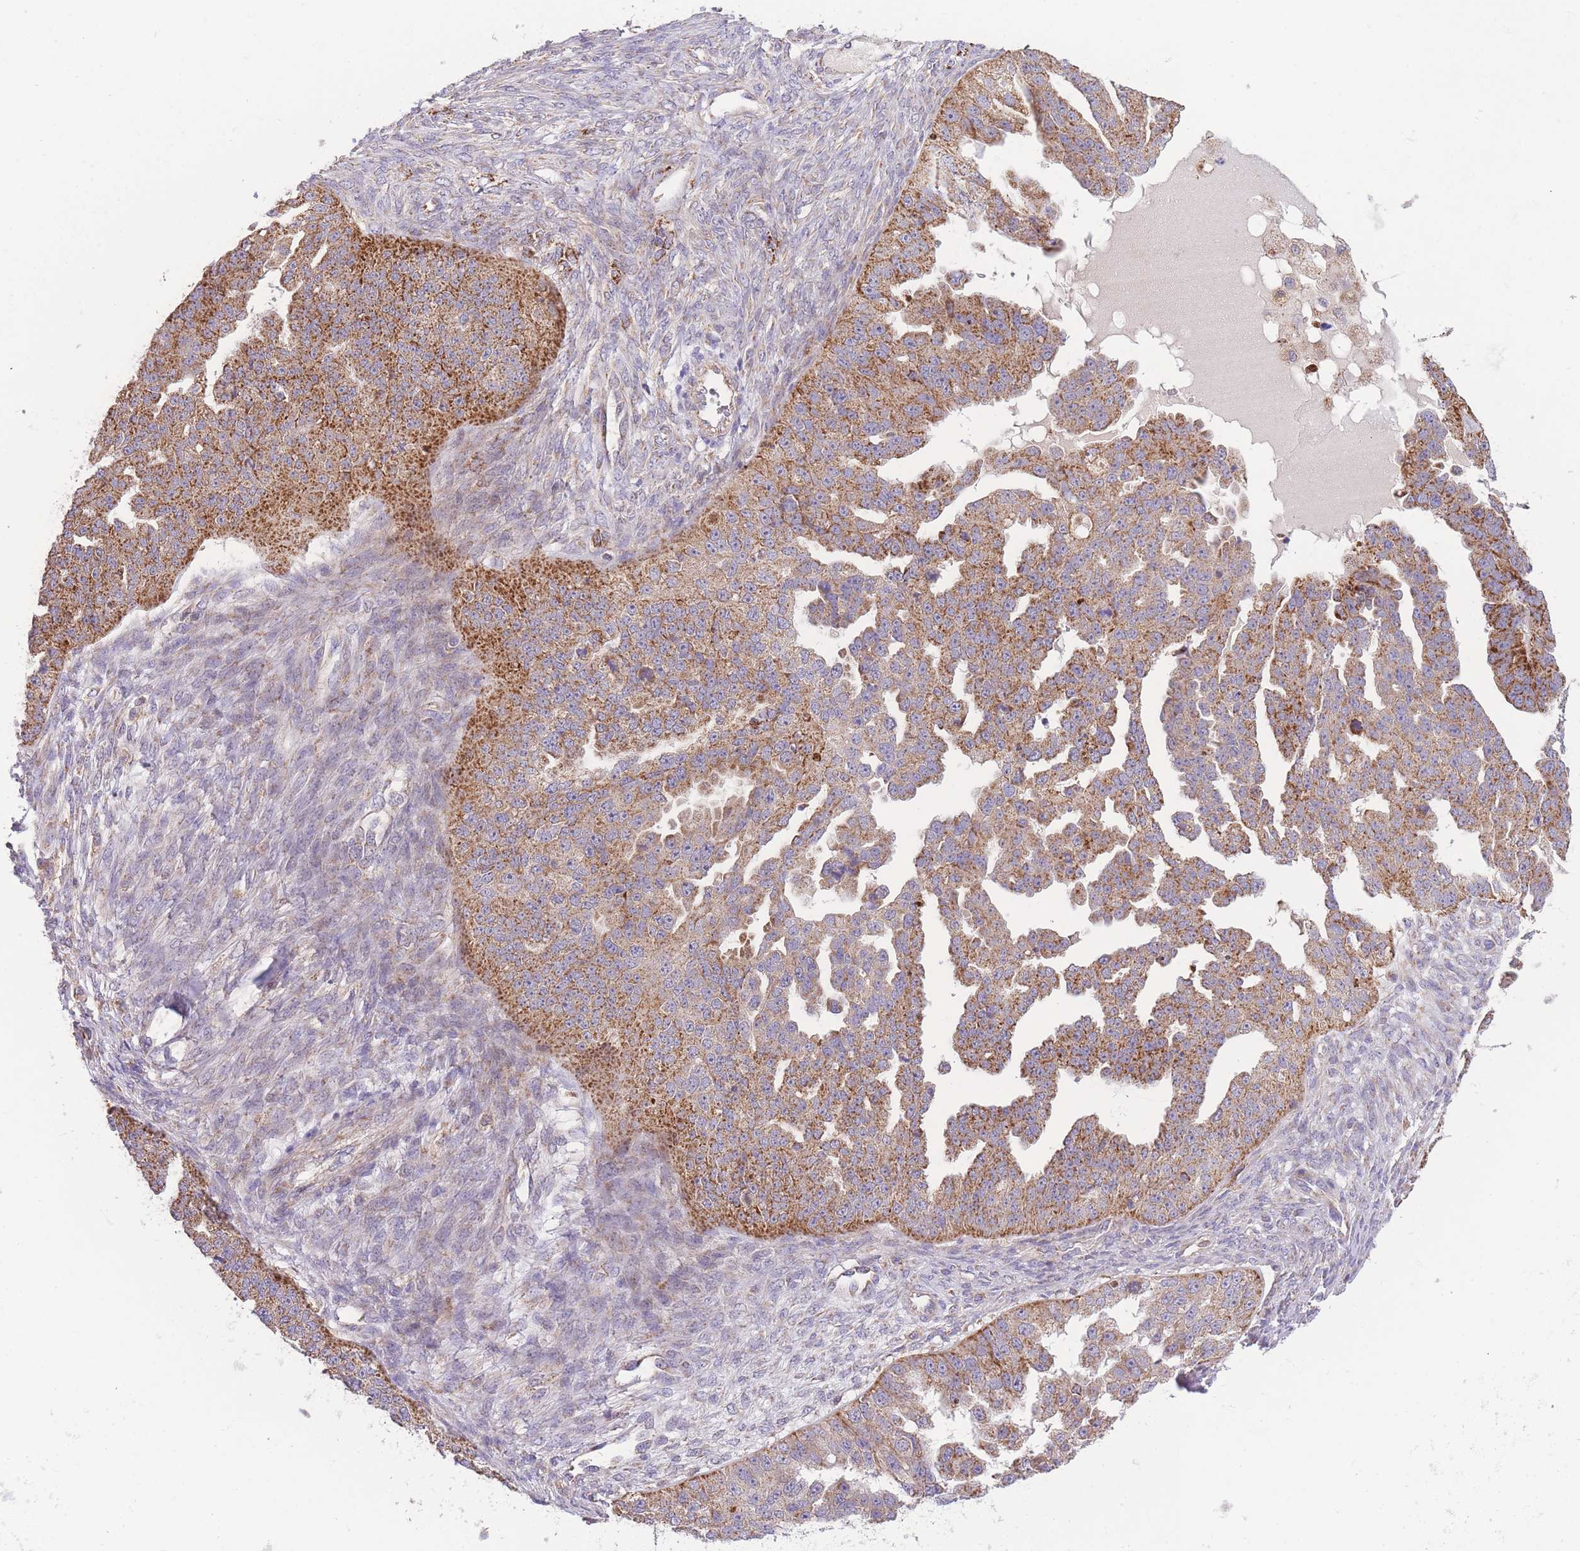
{"staining": {"intensity": "moderate", "quantity": ">75%", "location": "cytoplasmic/membranous"}, "tissue": "ovarian cancer", "cell_type": "Tumor cells", "image_type": "cancer", "snomed": [{"axis": "morphology", "description": "Cystadenocarcinoma, serous, NOS"}, {"axis": "topography", "description": "Ovary"}], "caption": "Protein analysis of ovarian serous cystadenocarcinoma tissue shows moderate cytoplasmic/membranous staining in approximately >75% of tumor cells.", "gene": "SLC25A42", "patient": {"sex": "female", "age": 58}}